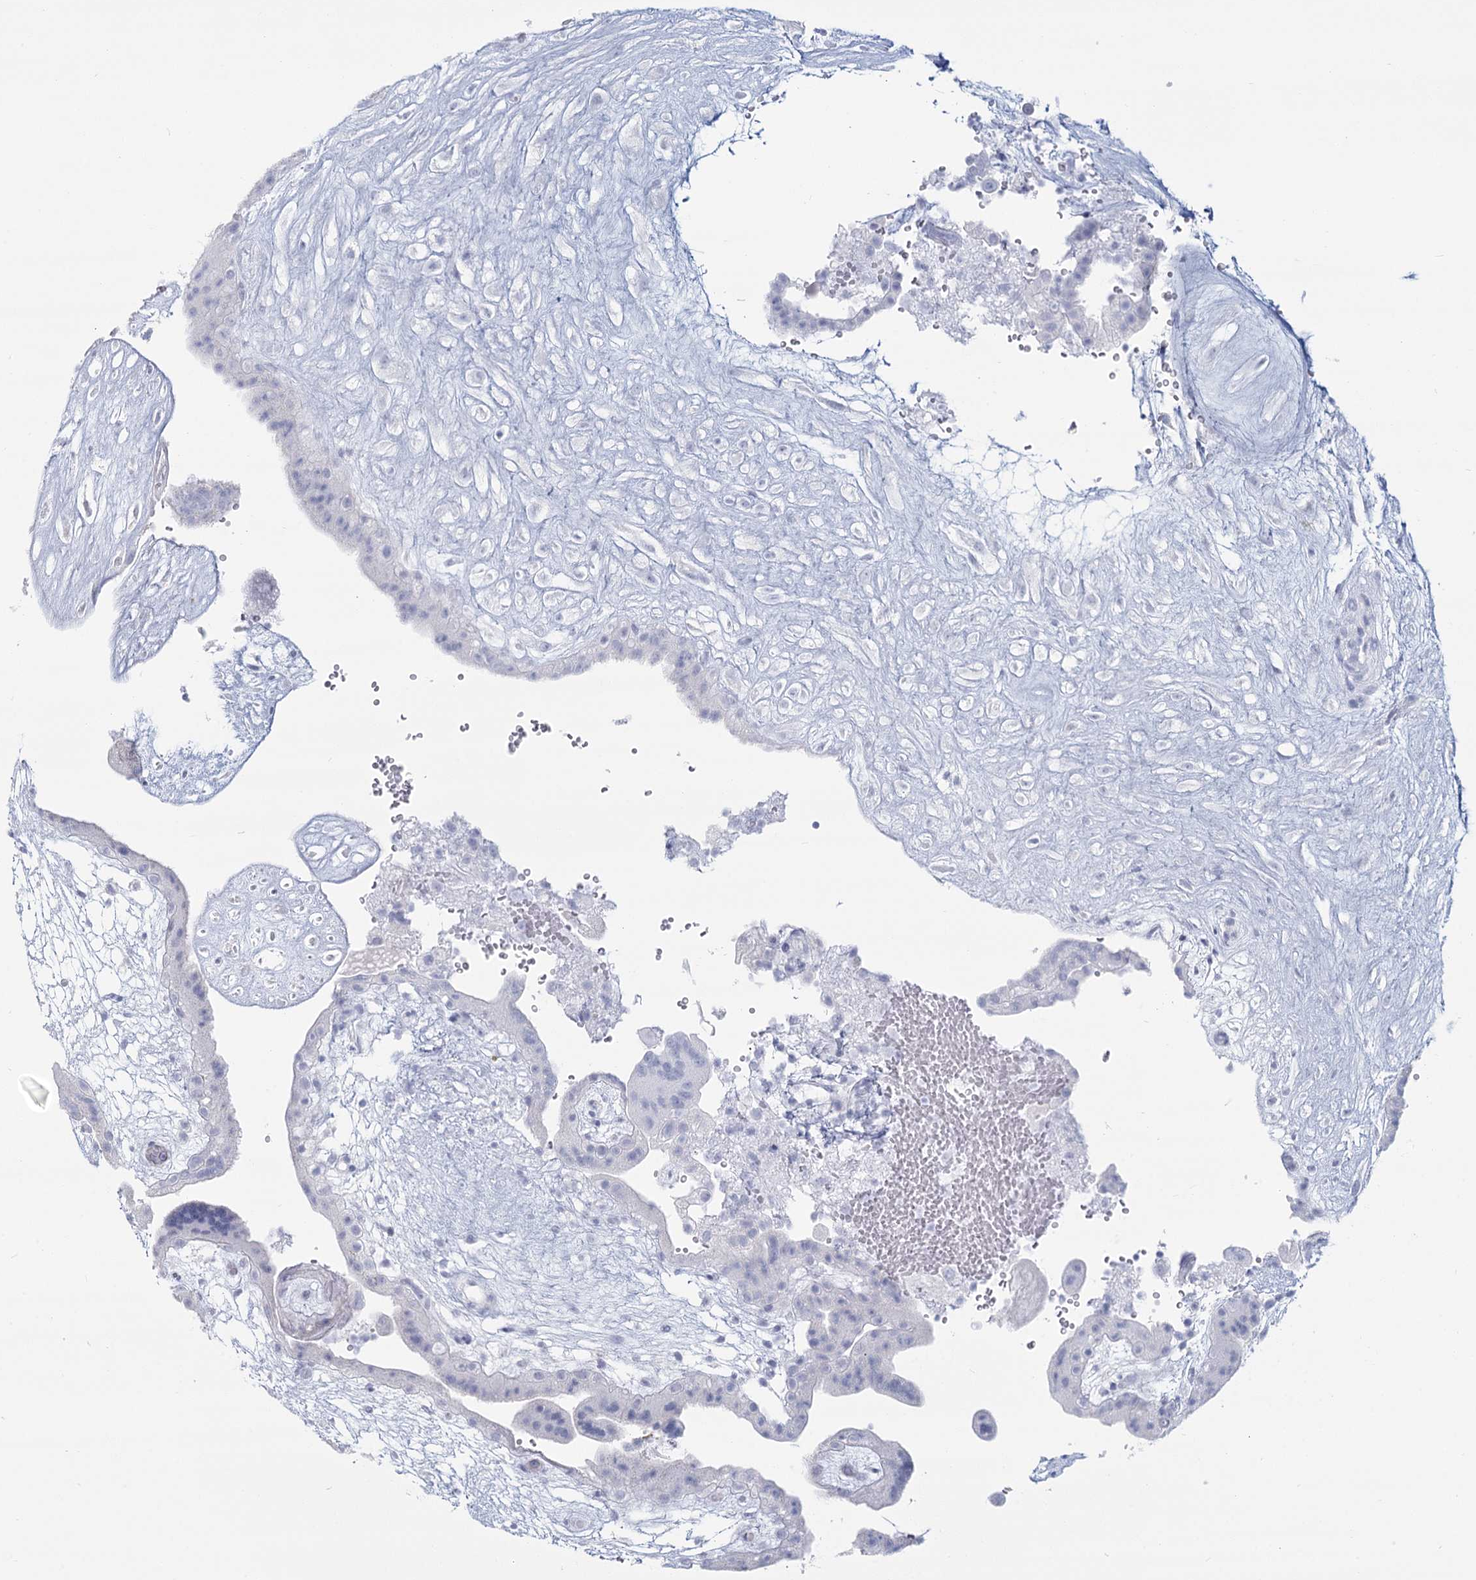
{"staining": {"intensity": "negative", "quantity": "none", "location": "none"}, "tissue": "placenta", "cell_type": "Decidual cells", "image_type": "normal", "snomed": [{"axis": "morphology", "description": "Normal tissue, NOS"}, {"axis": "topography", "description": "Placenta"}], "caption": "Immunohistochemistry (IHC) micrograph of benign placenta: human placenta stained with DAB (3,3'-diaminobenzidine) exhibits no significant protein staining in decidual cells.", "gene": "SLC6A19", "patient": {"sex": "female", "age": 18}}